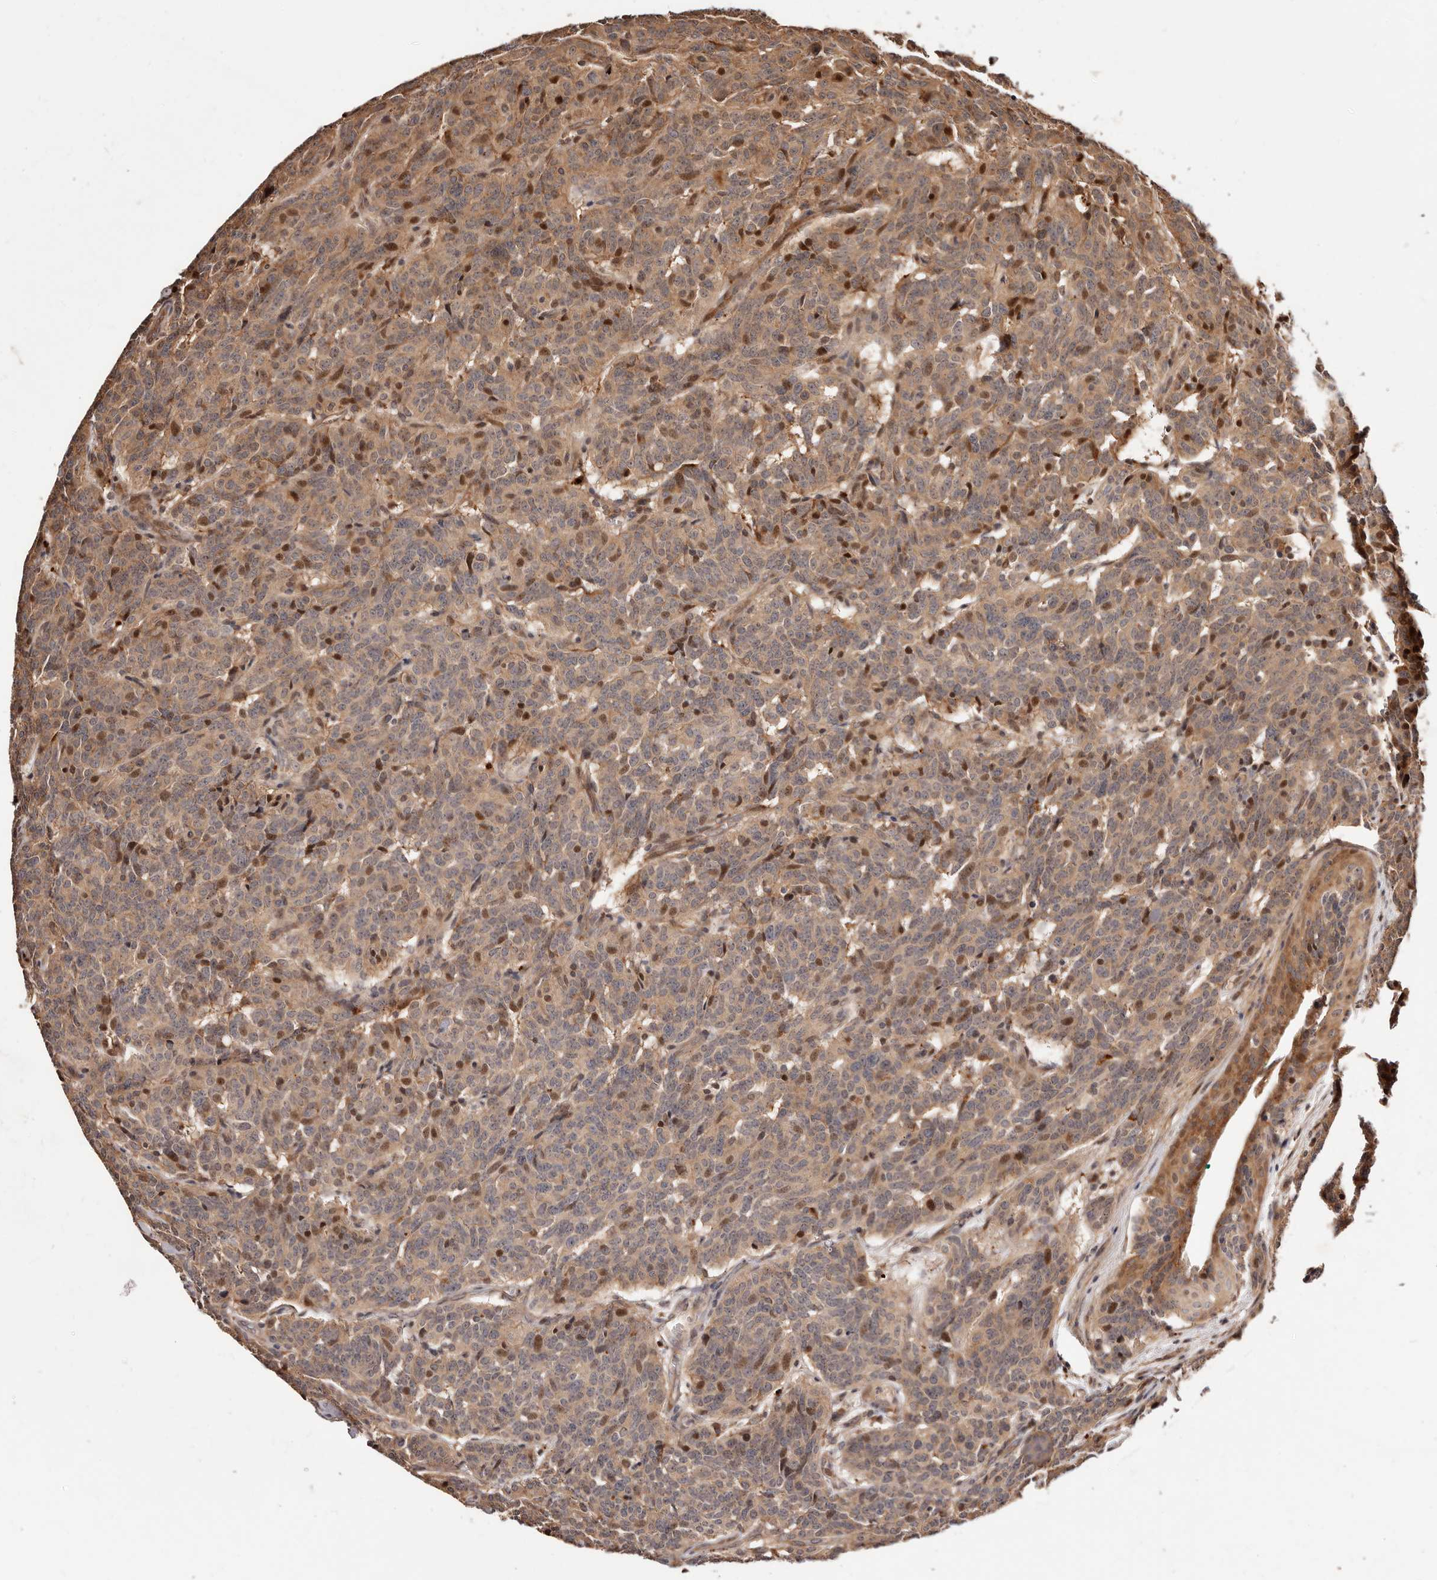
{"staining": {"intensity": "weak", "quantity": ">75%", "location": "cytoplasmic/membranous"}, "tissue": "carcinoid", "cell_type": "Tumor cells", "image_type": "cancer", "snomed": [{"axis": "morphology", "description": "Carcinoid, malignant, NOS"}, {"axis": "topography", "description": "Lung"}], "caption": "Carcinoid stained with a protein marker shows weak staining in tumor cells.", "gene": "PTPN22", "patient": {"sex": "female", "age": 46}}